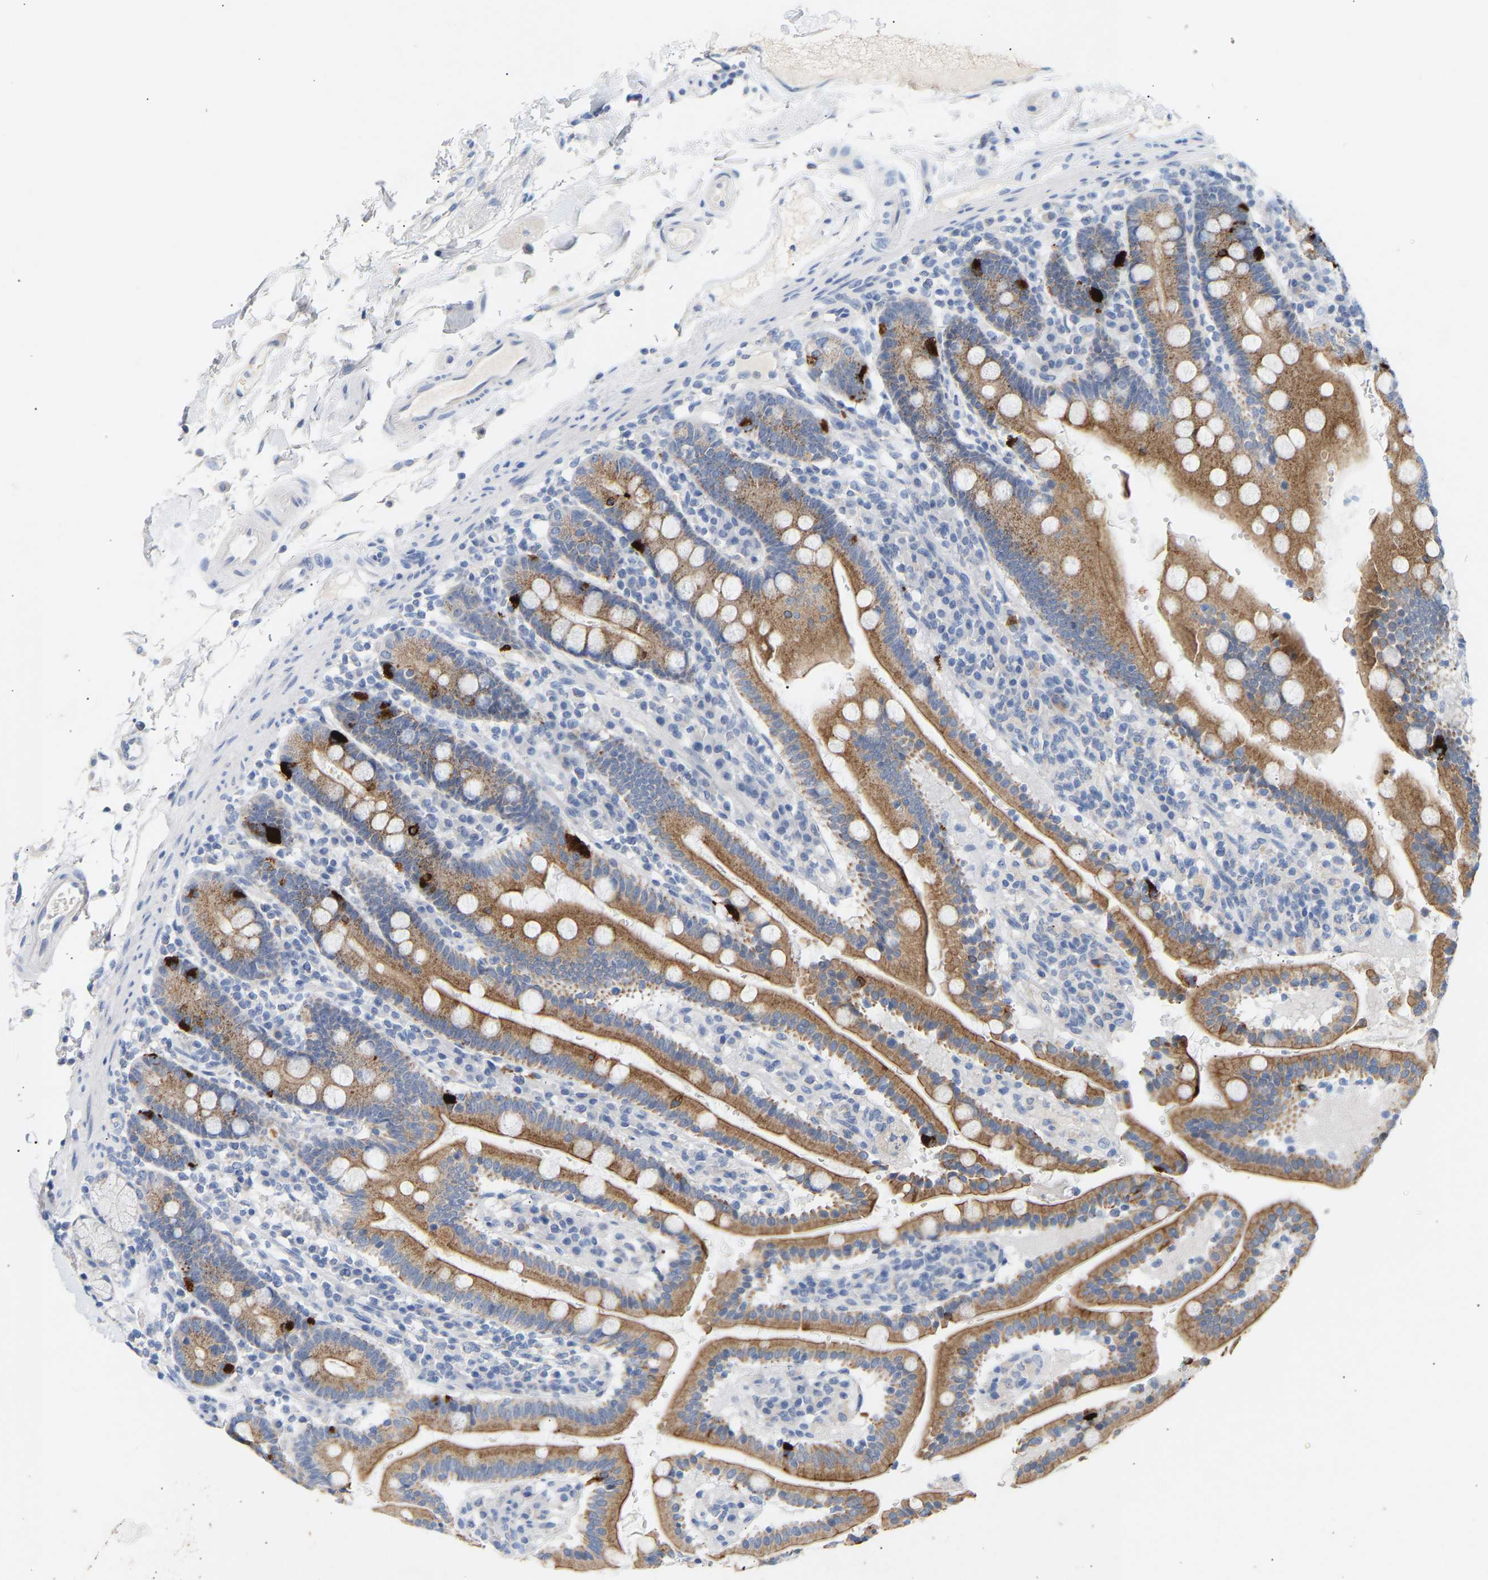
{"staining": {"intensity": "moderate", "quantity": ">75%", "location": "cytoplasmic/membranous"}, "tissue": "duodenum", "cell_type": "Glandular cells", "image_type": "normal", "snomed": [{"axis": "morphology", "description": "Normal tissue, NOS"}, {"axis": "topography", "description": "Small intestine, NOS"}], "caption": "Normal duodenum shows moderate cytoplasmic/membranous staining in approximately >75% of glandular cells, visualized by immunohistochemistry.", "gene": "PEX1", "patient": {"sex": "female", "age": 71}}